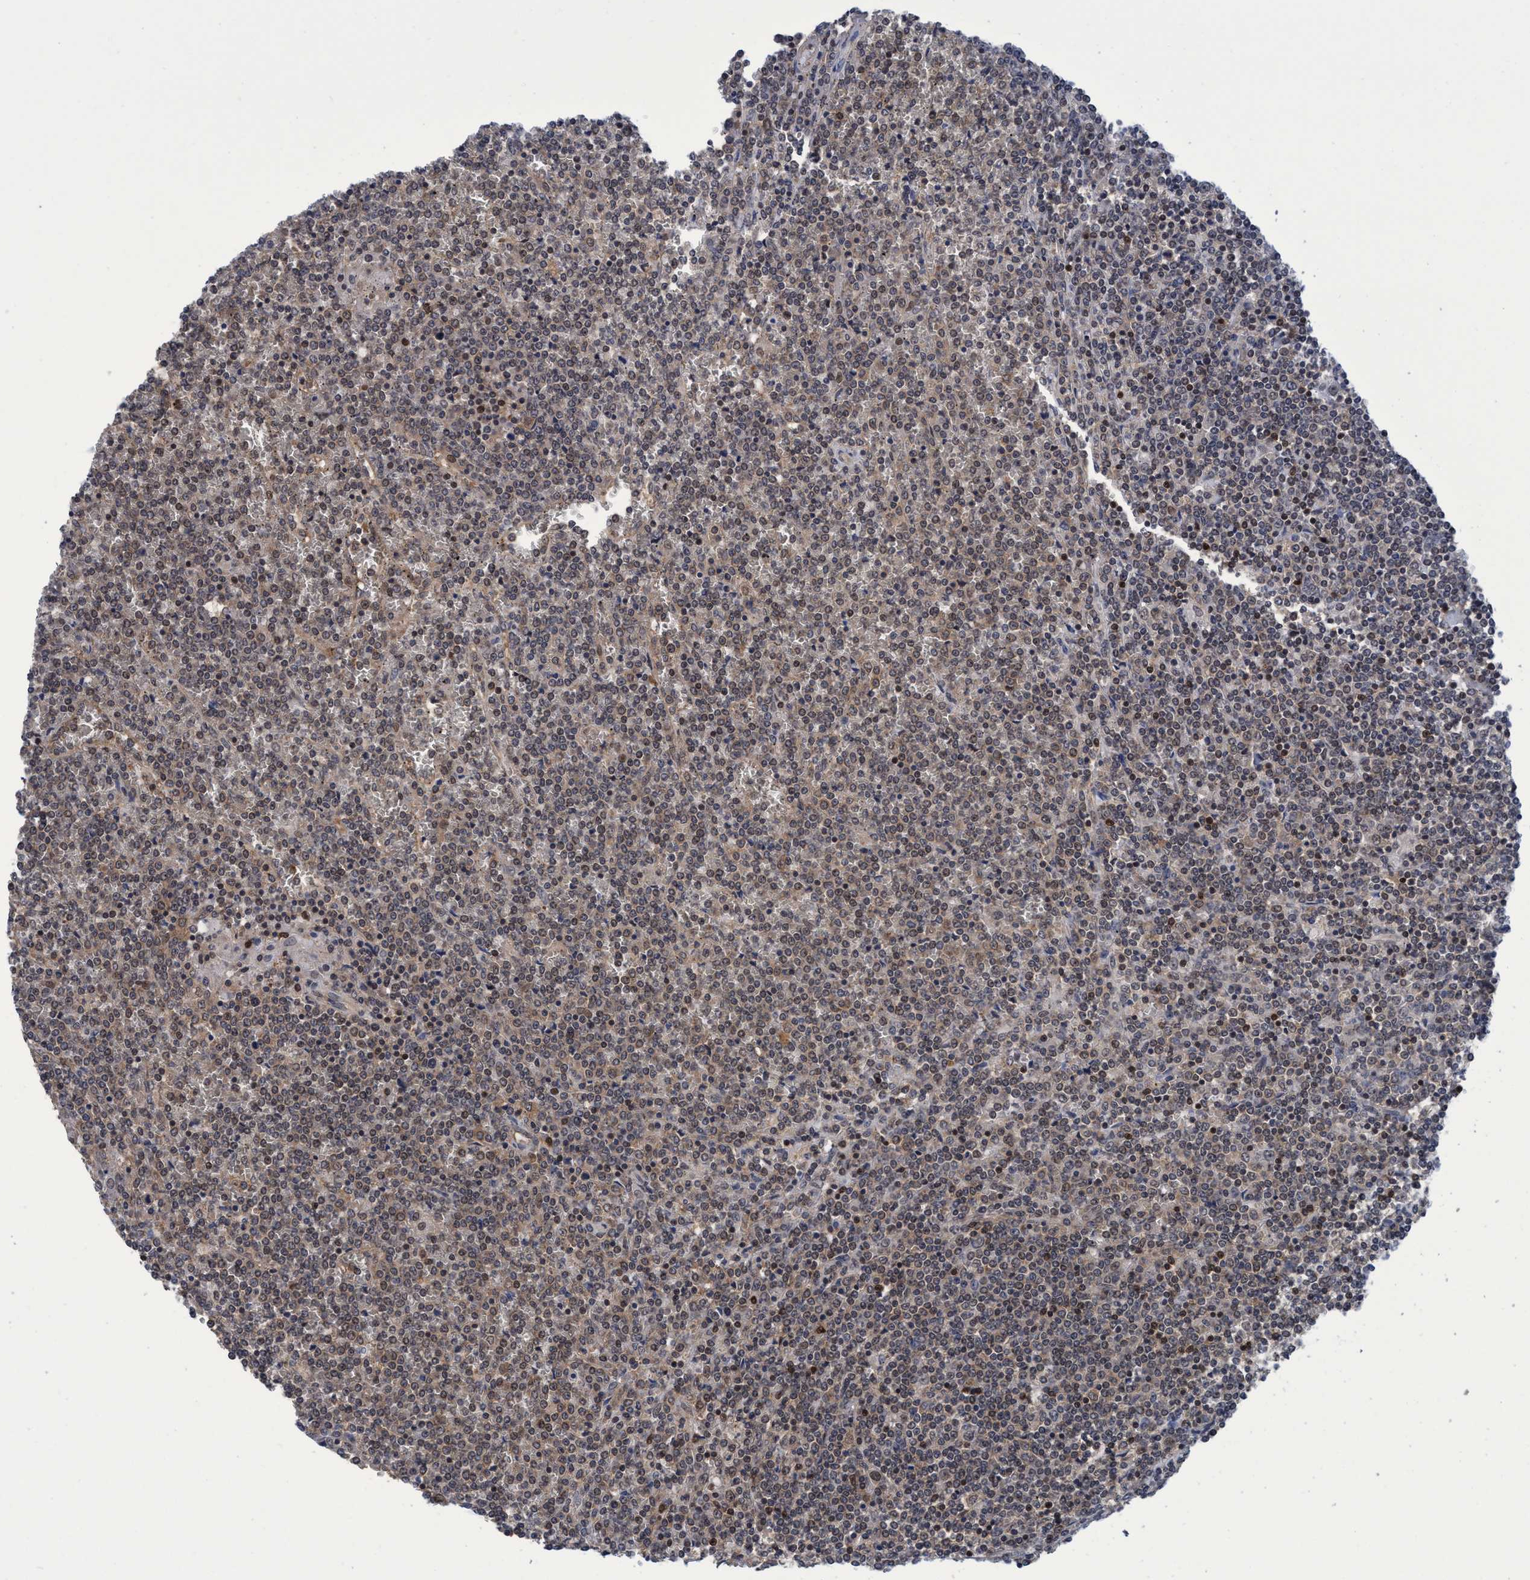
{"staining": {"intensity": "weak", "quantity": ">75%", "location": "cytoplasmic/membranous,nuclear"}, "tissue": "lymphoma", "cell_type": "Tumor cells", "image_type": "cancer", "snomed": [{"axis": "morphology", "description": "Malignant lymphoma, non-Hodgkin's type, Low grade"}, {"axis": "topography", "description": "Spleen"}], "caption": "Low-grade malignant lymphoma, non-Hodgkin's type stained with DAB immunohistochemistry (IHC) shows low levels of weak cytoplasmic/membranous and nuclear staining in about >75% of tumor cells.", "gene": "PSMD12", "patient": {"sex": "female", "age": 19}}